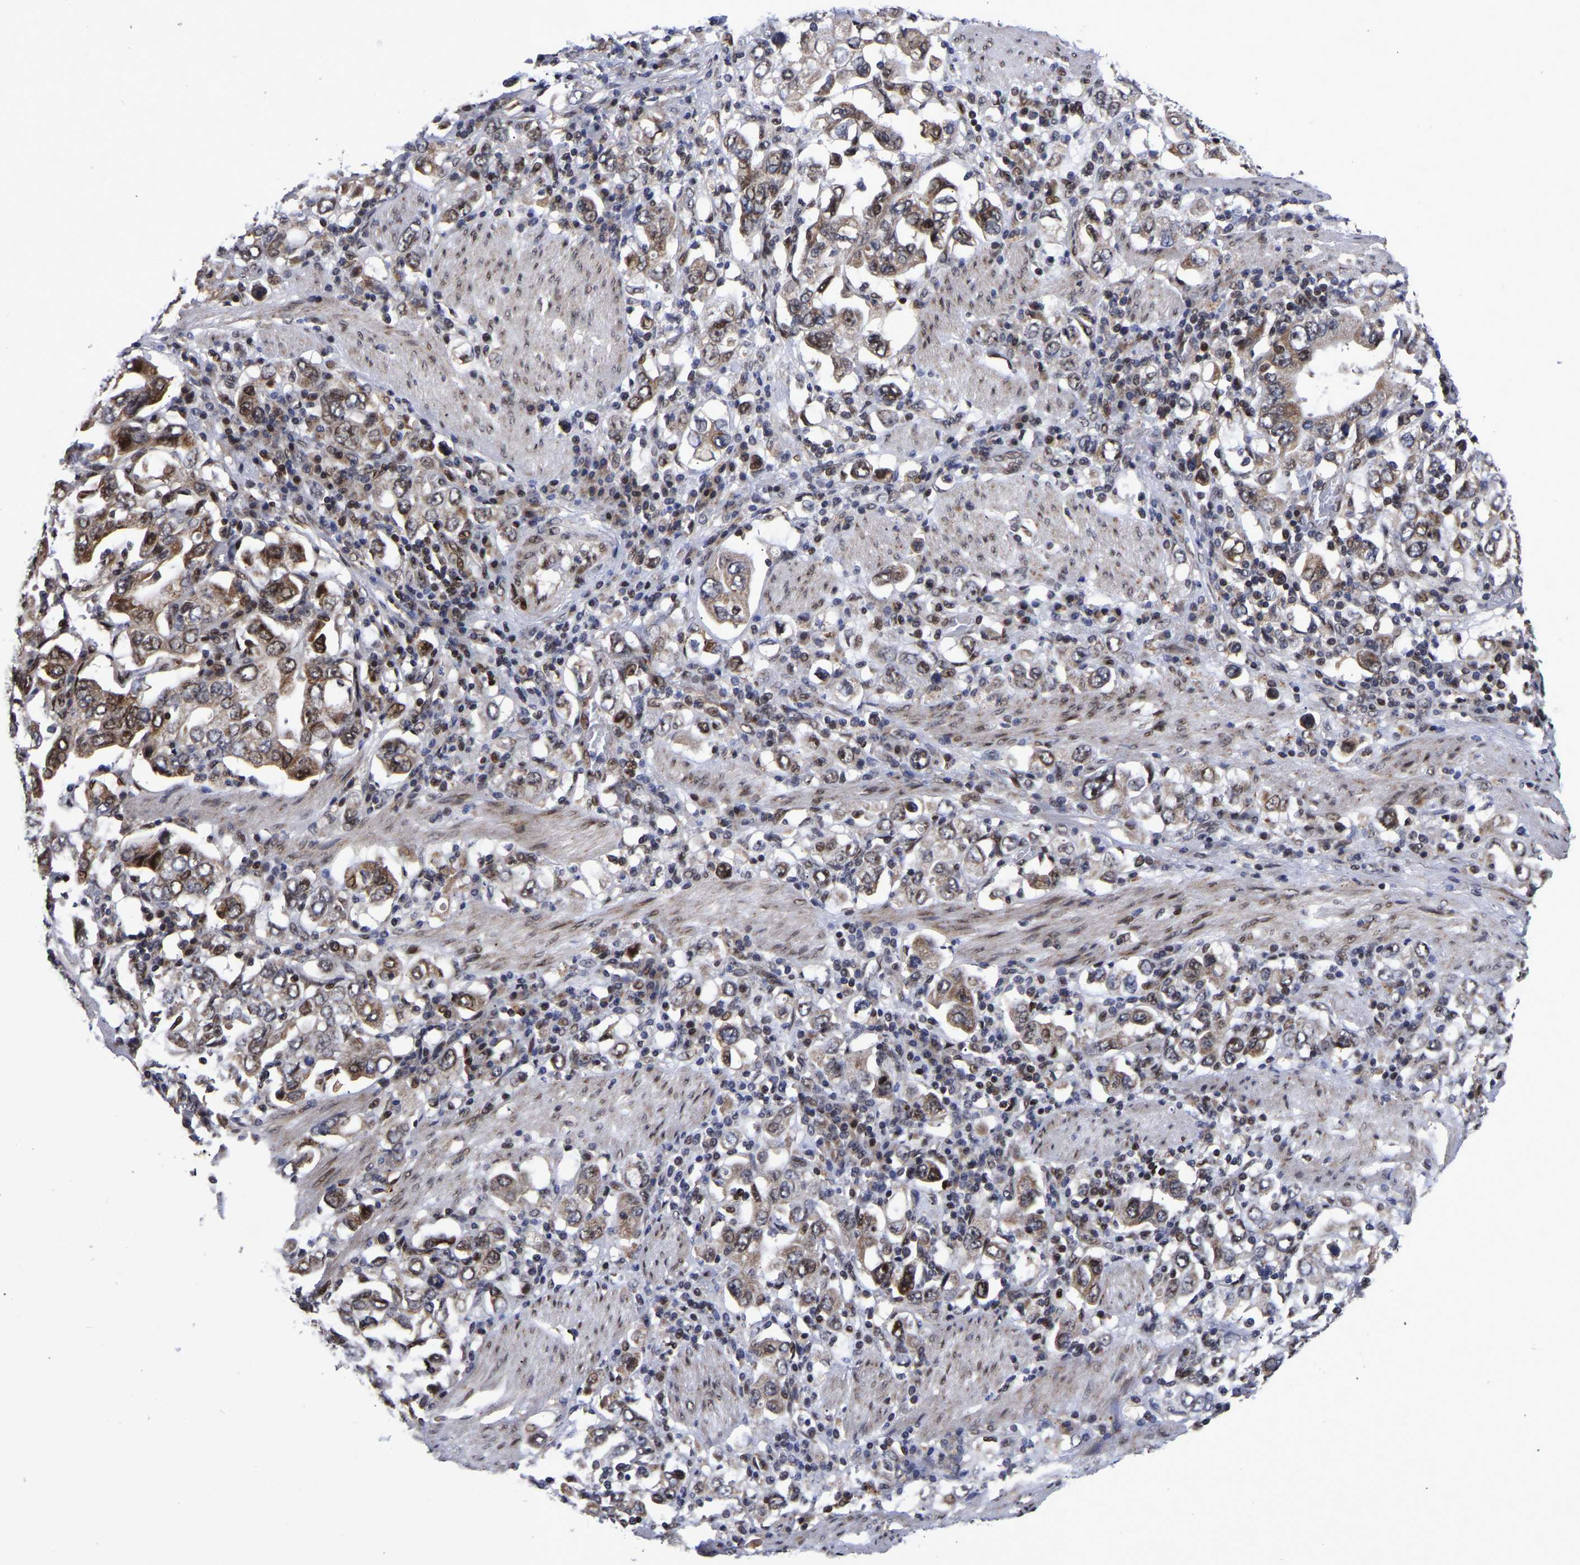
{"staining": {"intensity": "moderate", "quantity": ">75%", "location": "cytoplasmic/membranous,nuclear"}, "tissue": "stomach cancer", "cell_type": "Tumor cells", "image_type": "cancer", "snomed": [{"axis": "morphology", "description": "Adenocarcinoma, NOS"}, {"axis": "topography", "description": "Stomach, upper"}], "caption": "Immunohistochemistry (DAB) staining of human stomach cancer (adenocarcinoma) displays moderate cytoplasmic/membranous and nuclear protein expression in about >75% of tumor cells.", "gene": "JUNB", "patient": {"sex": "male", "age": 62}}